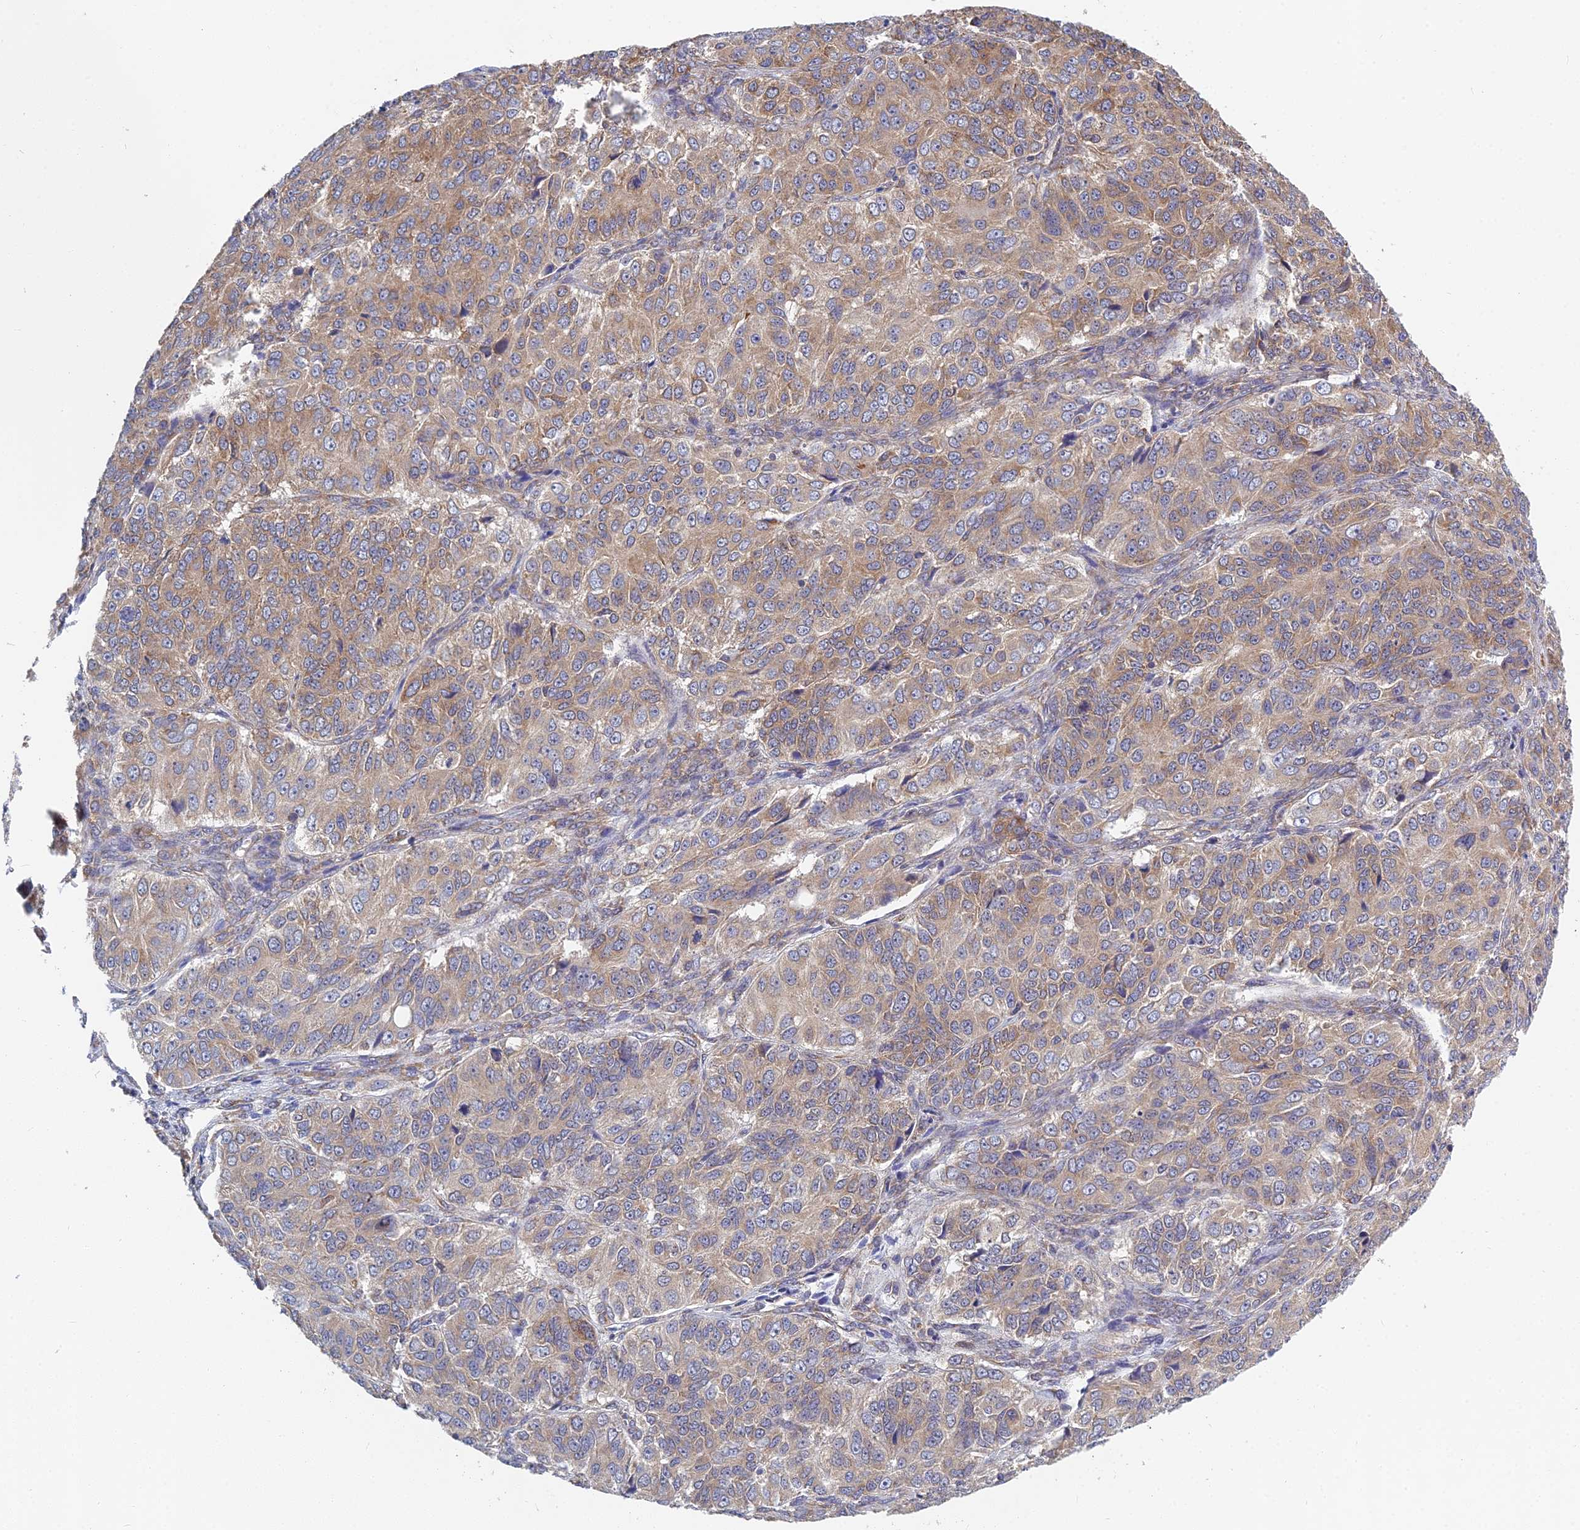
{"staining": {"intensity": "weak", "quantity": "25%-75%", "location": "cytoplasmic/membranous"}, "tissue": "ovarian cancer", "cell_type": "Tumor cells", "image_type": "cancer", "snomed": [{"axis": "morphology", "description": "Carcinoma, endometroid"}, {"axis": "topography", "description": "Ovary"}], "caption": "IHC of human ovarian cancer displays low levels of weak cytoplasmic/membranous staining in approximately 25%-75% of tumor cells. (Brightfield microscopy of DAB IHC at high magnification).", "gene": "KIAA1143", "patient": {"sex": "female", "age": 51}}